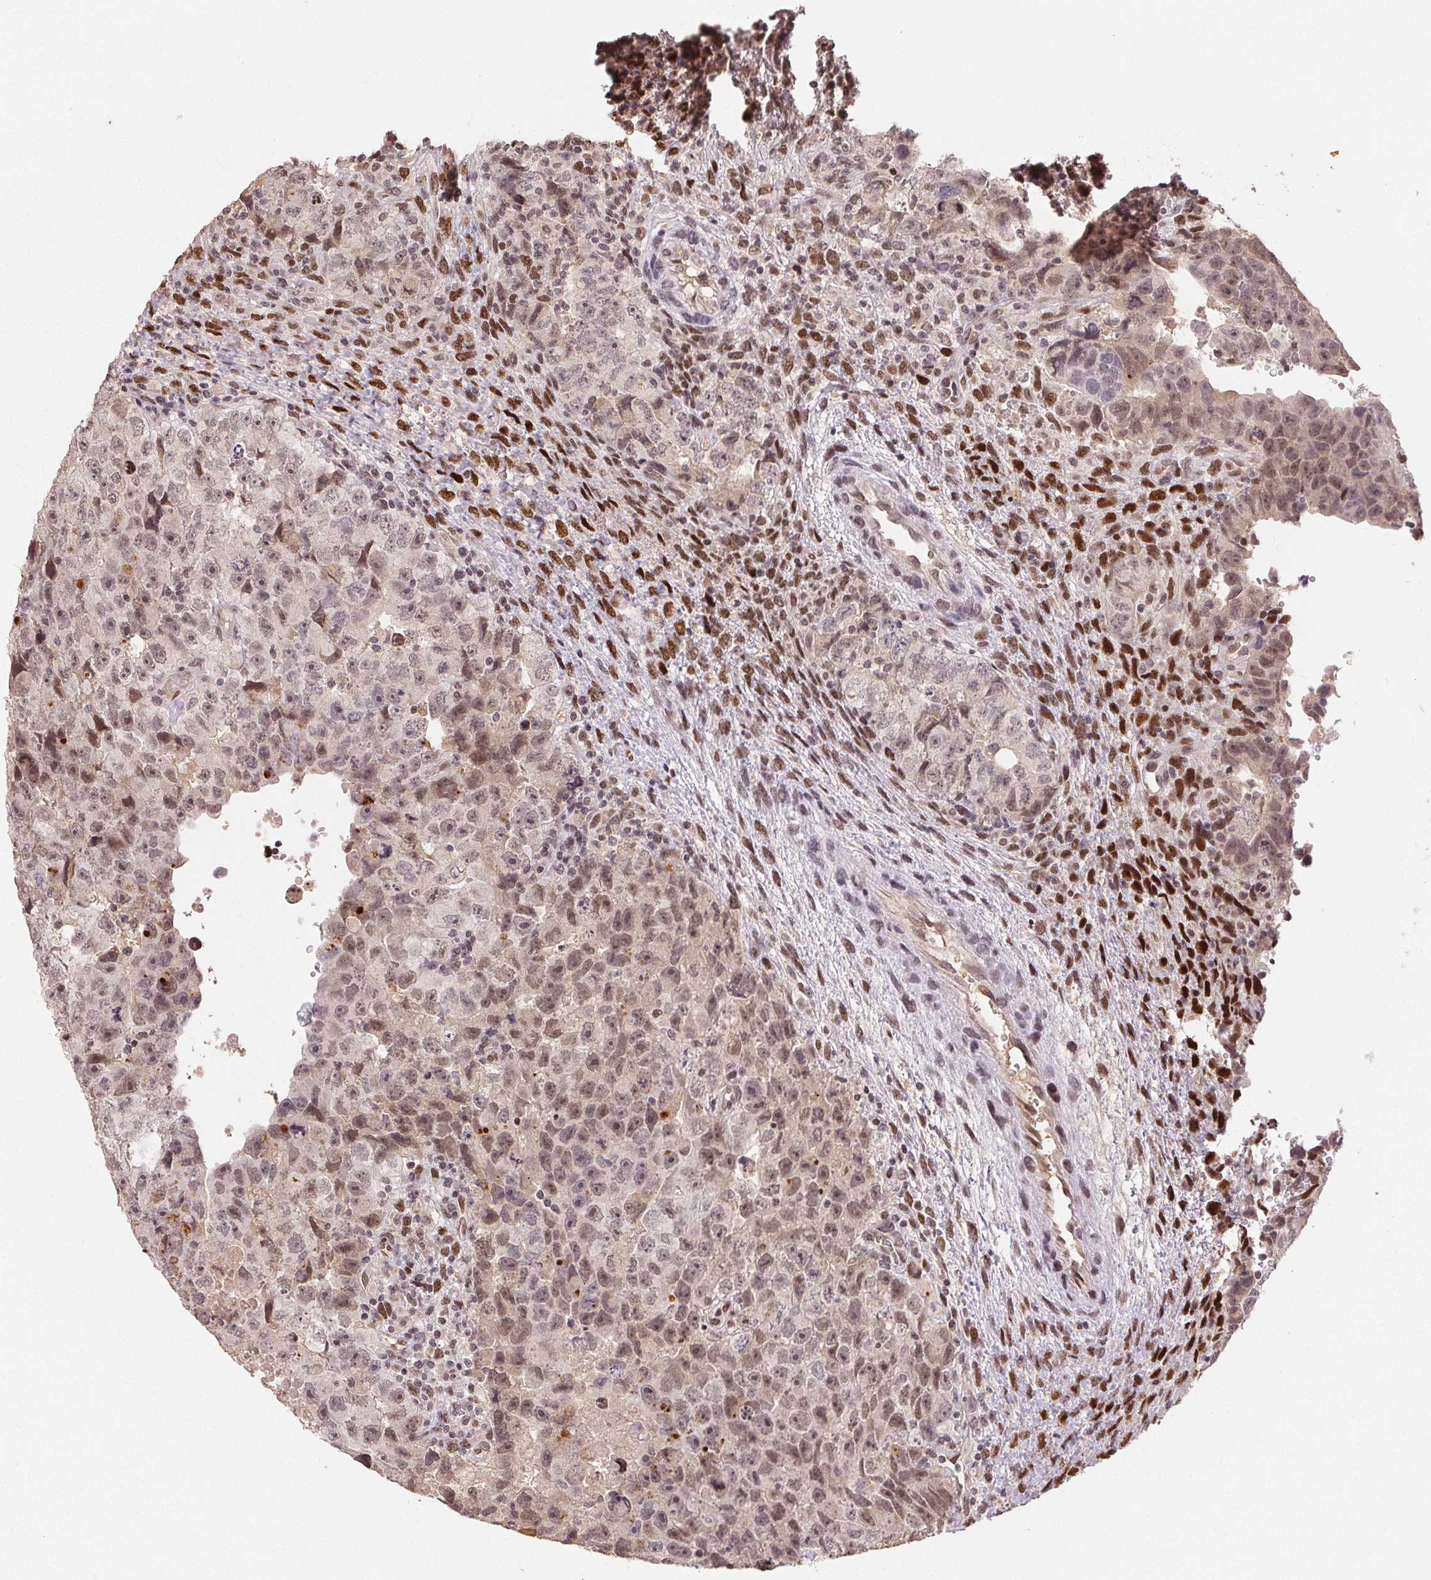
{"staining": {"intensity": "strong", "quantity": "<25%", "location": "nuclear"}, "tissue": "testis cancer", "cell_type": "Tumor cells", "image_type": "cancer", "snomed": [{"axis": "morphology", "description": "Carcinoma, Embryonal, NOS"}, {"axis": "topography", "description": "Testis"}], "caption": "A photomicrograph of testis cancer (embryonal carcinoma) stained for a protein demonstrates strong nuclear brown staining in tumor cells.", "gene": "MAPKAPK2", "patient": {"sex": "male", "age": 24}}